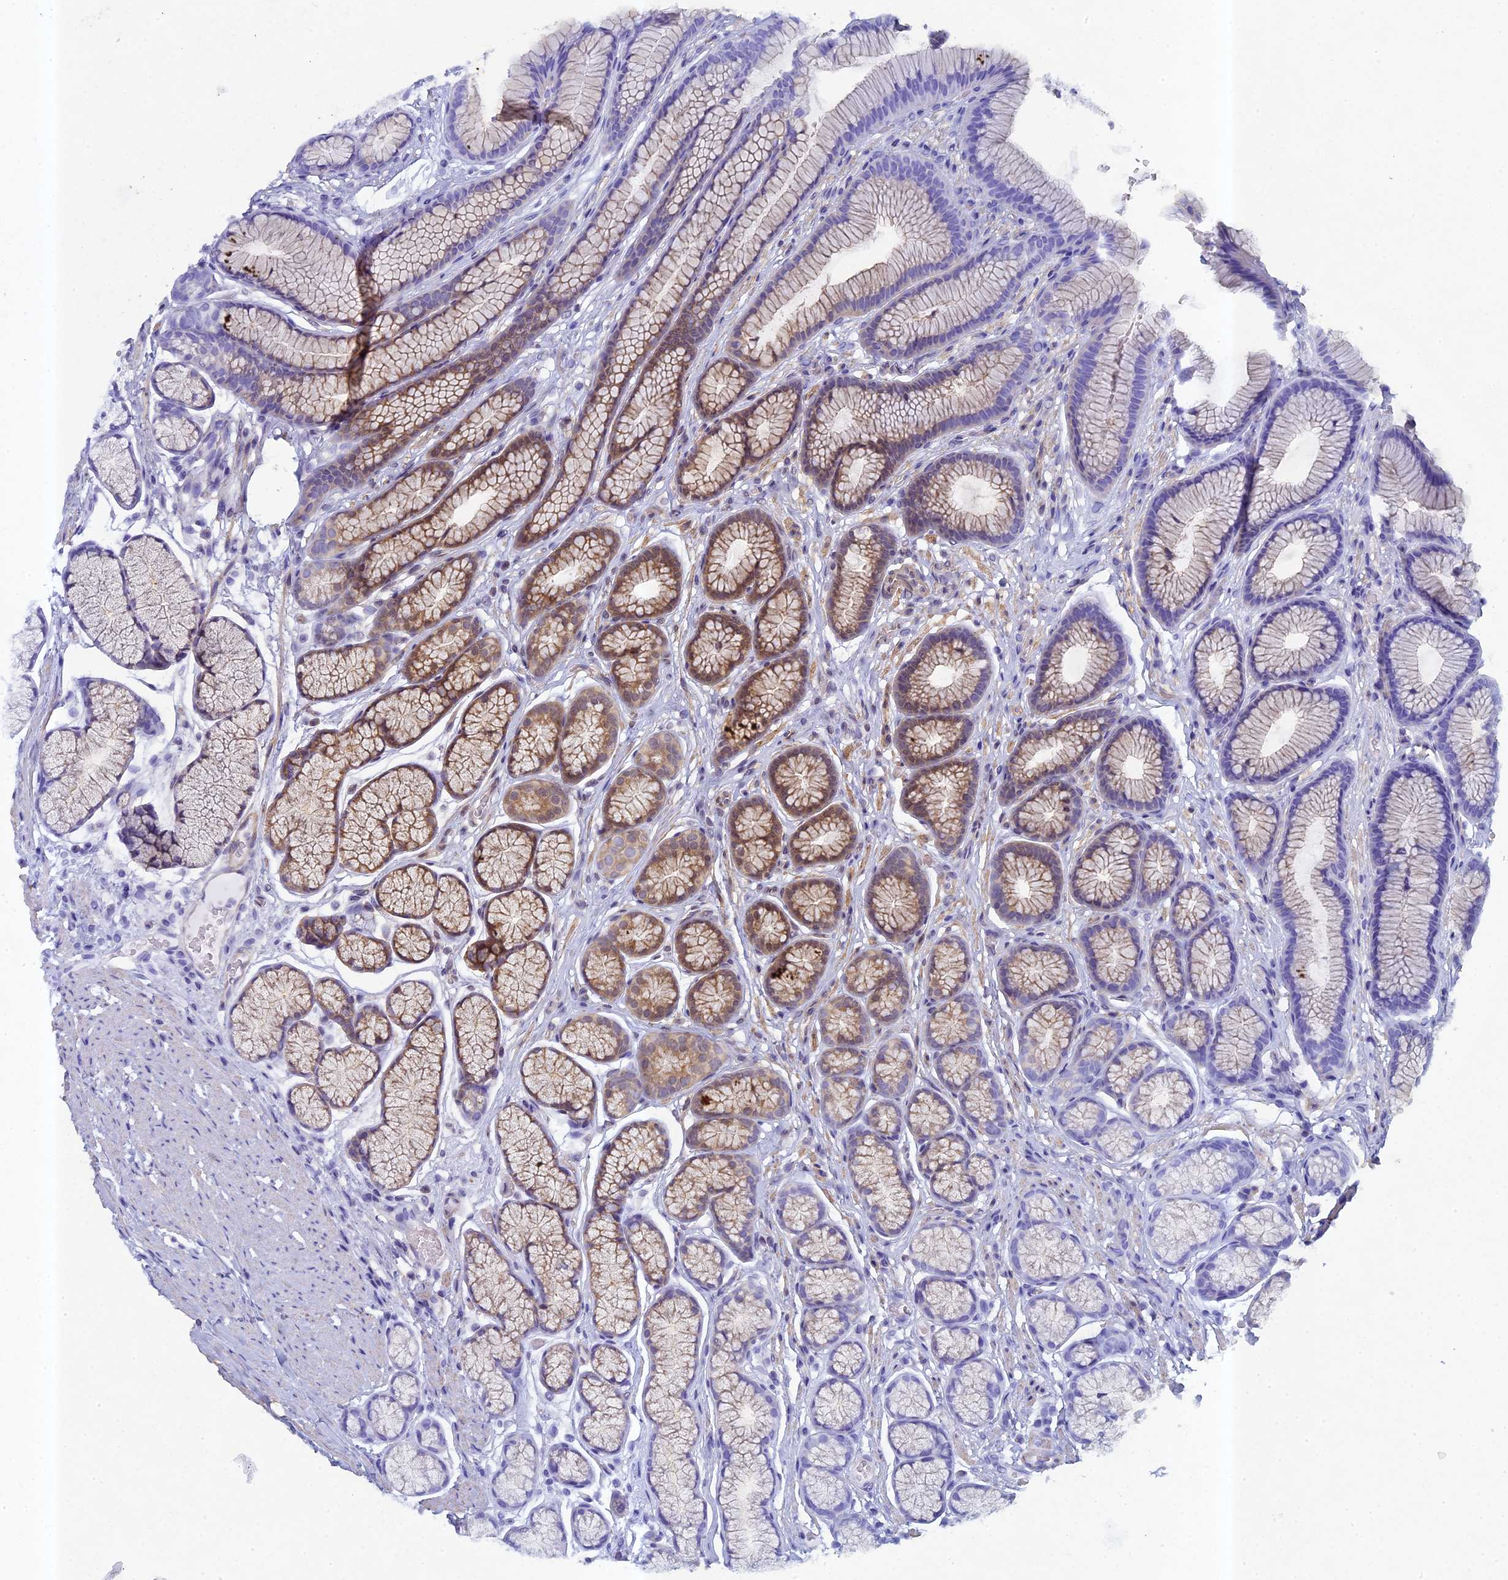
{"staining": {"intensity": "moderate", "quantity": "25%-75%", "location": "cytoplasmic/membranous"}, "tissue": "stomach", "cell_type": "Glandular cells", "image_type": "normal", "snomed": [{"axis": "morphology", "description": "Normal tissue, NOS"}, {"axis": "topography", "description": "Stomach"}], "caption": "A histopathology image of stomach stained for a protein exhibits moderate cytoplasmic/membranous brown staining in glandular cells.", "gene": "DIXDC1", "patient": {"sex": "male", "age": 42}}